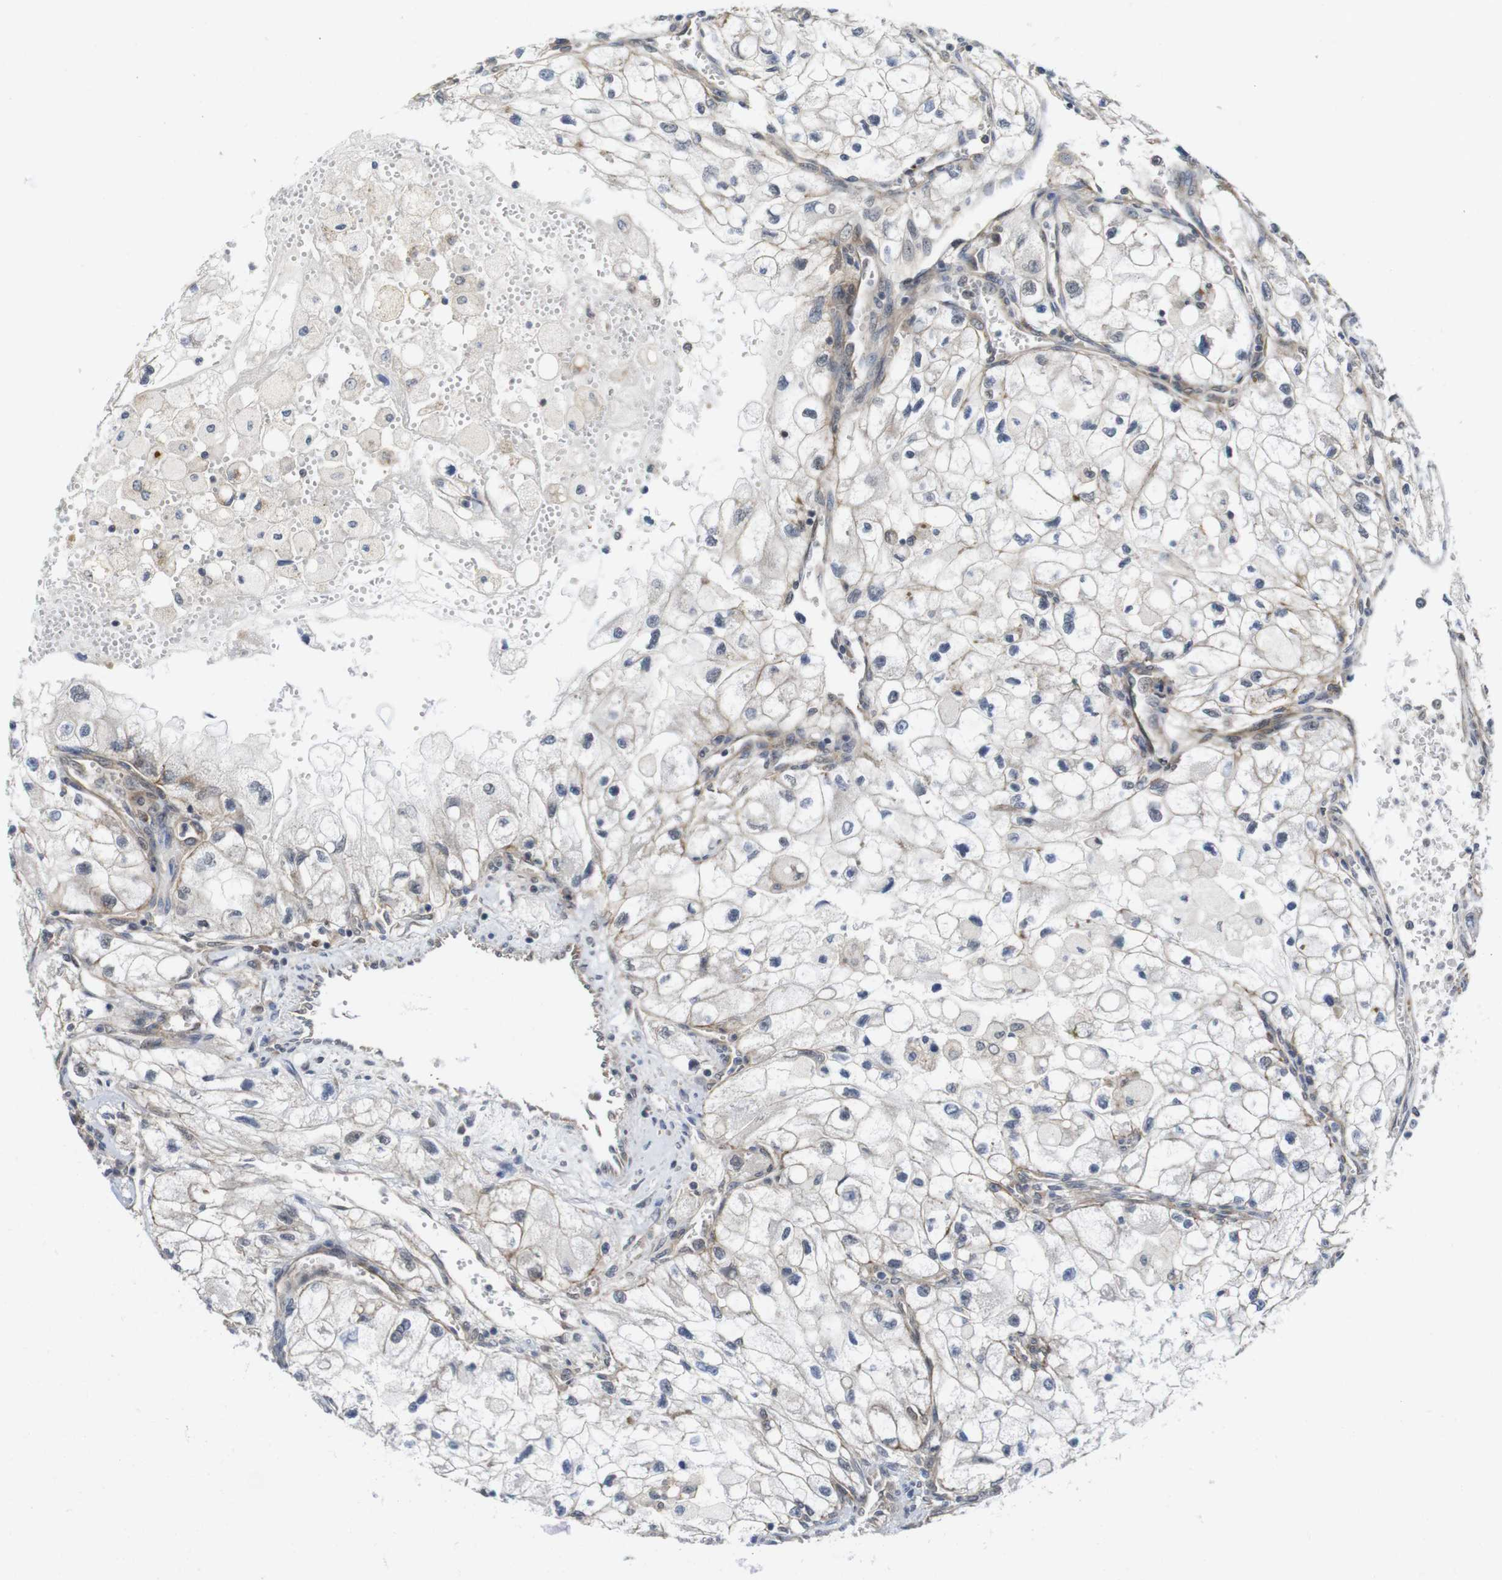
{"staining": {"intensity": "negative", "quantity": "none", "location": "none"}, "tissue": "renal cancer", "cell_type": "Tumor cells", "image_type": "cancer", "snomed": [{"axis": "morphology", "description": "Adenocarcinoma, NOS"}, {"axis": "topography", "description": "Kidney"}], "caption": "The histopathology image shows no significant expression in tumor cells of renal adenocarcinoma.", "gene": "ZDHHC5", "patient": {"sex": "female", "age": 70}}